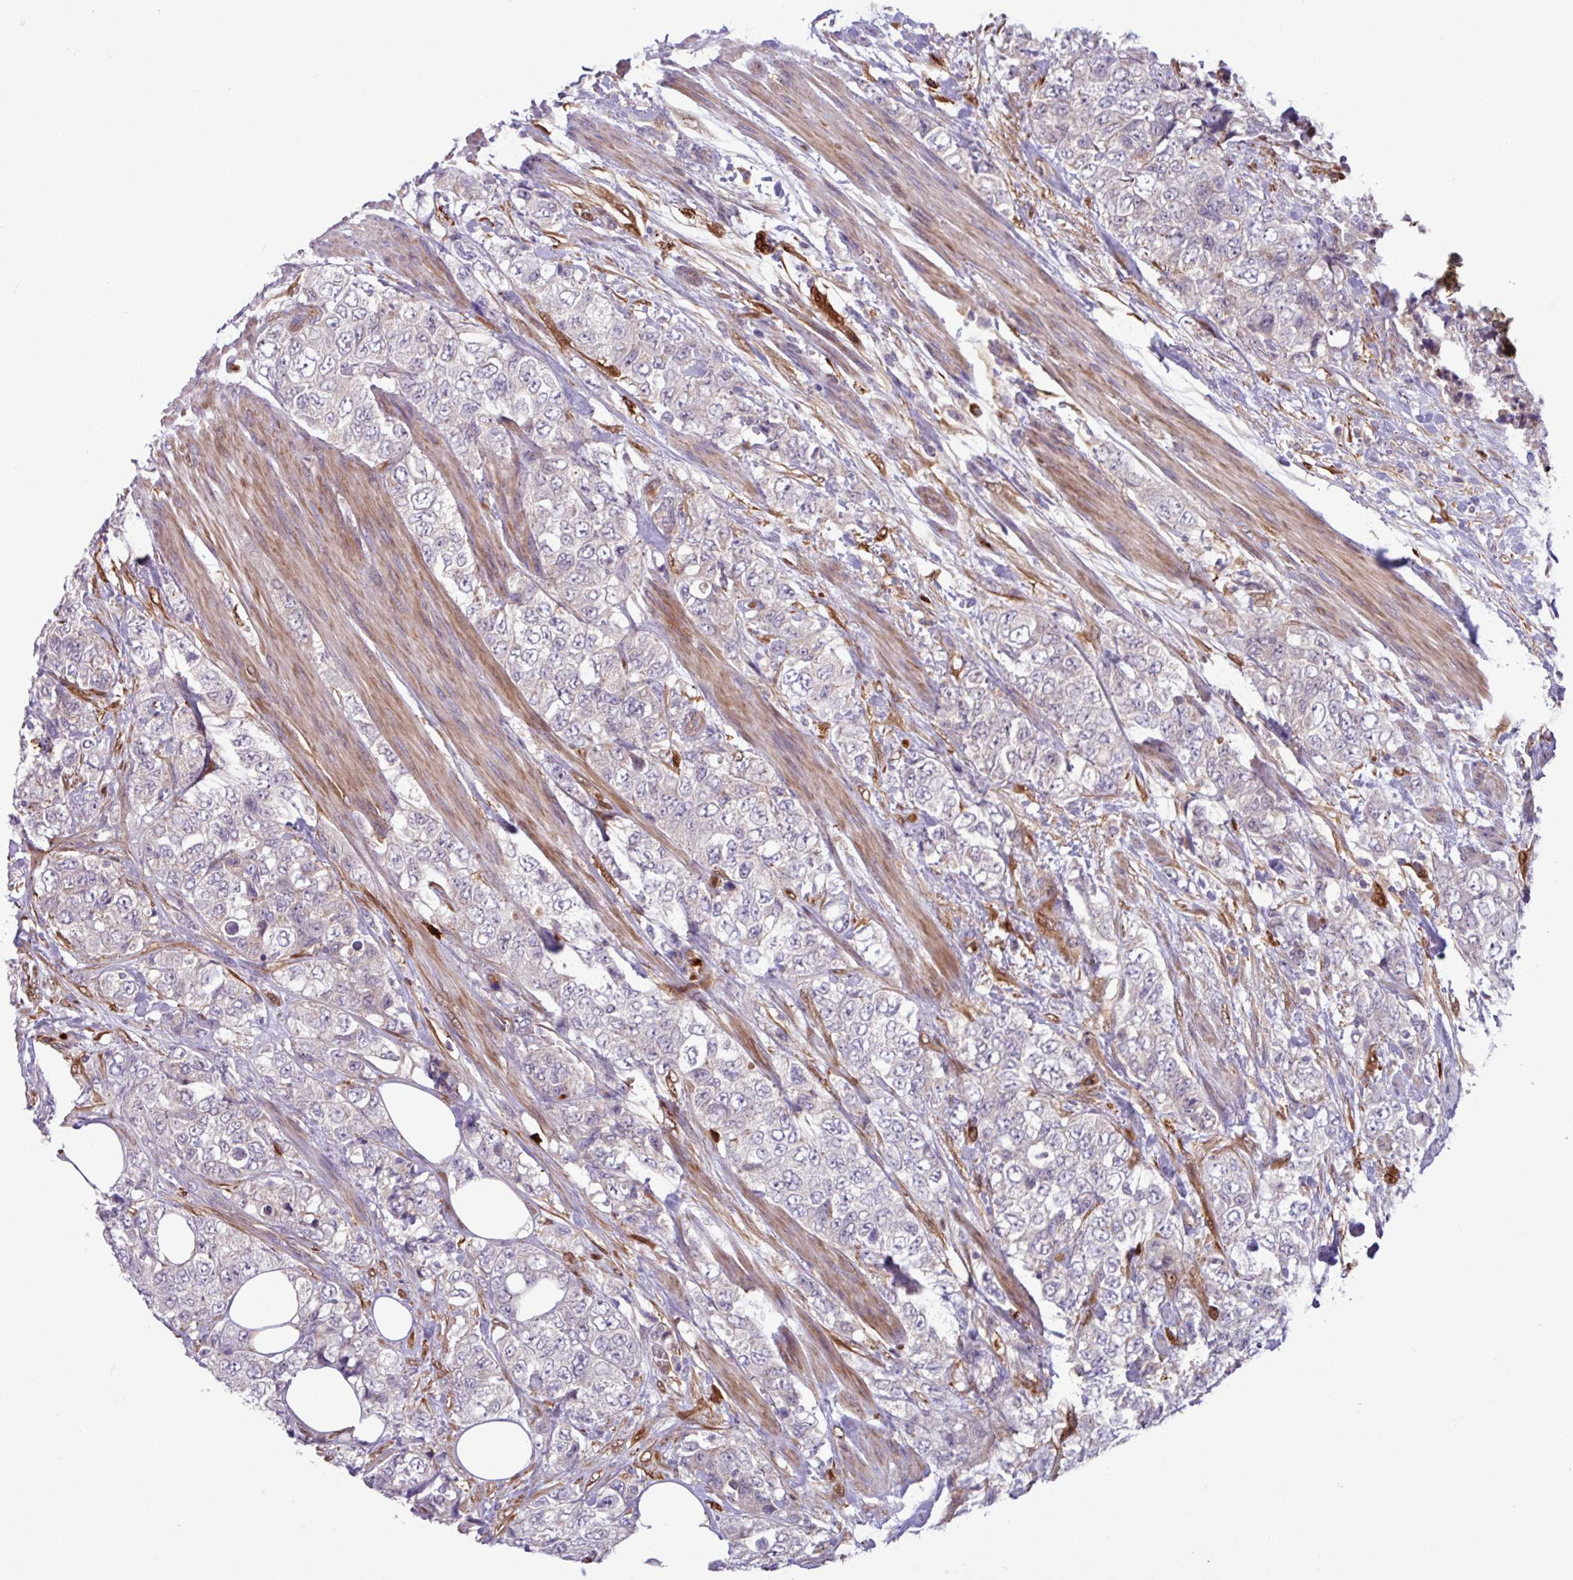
{"staining": {"intensity": "negative", "quantity": "none", "location": "none"}, "tissue": "urothelial cancer", "cell_type": "Tumor cells", "image_type": "cancer", "snomed": [{"axis": "morphology", "description": "Urothelial carcinoma, High grade"}, {"axis": "topography", "description": "Urinary bladder"}], "caption": "Immunohistochemical staining of human urothelial cancer exhibits no significant expression in tumor cells.", "gene": "B4GALNT4", "patient": {"sex": "female", "age": 78}}